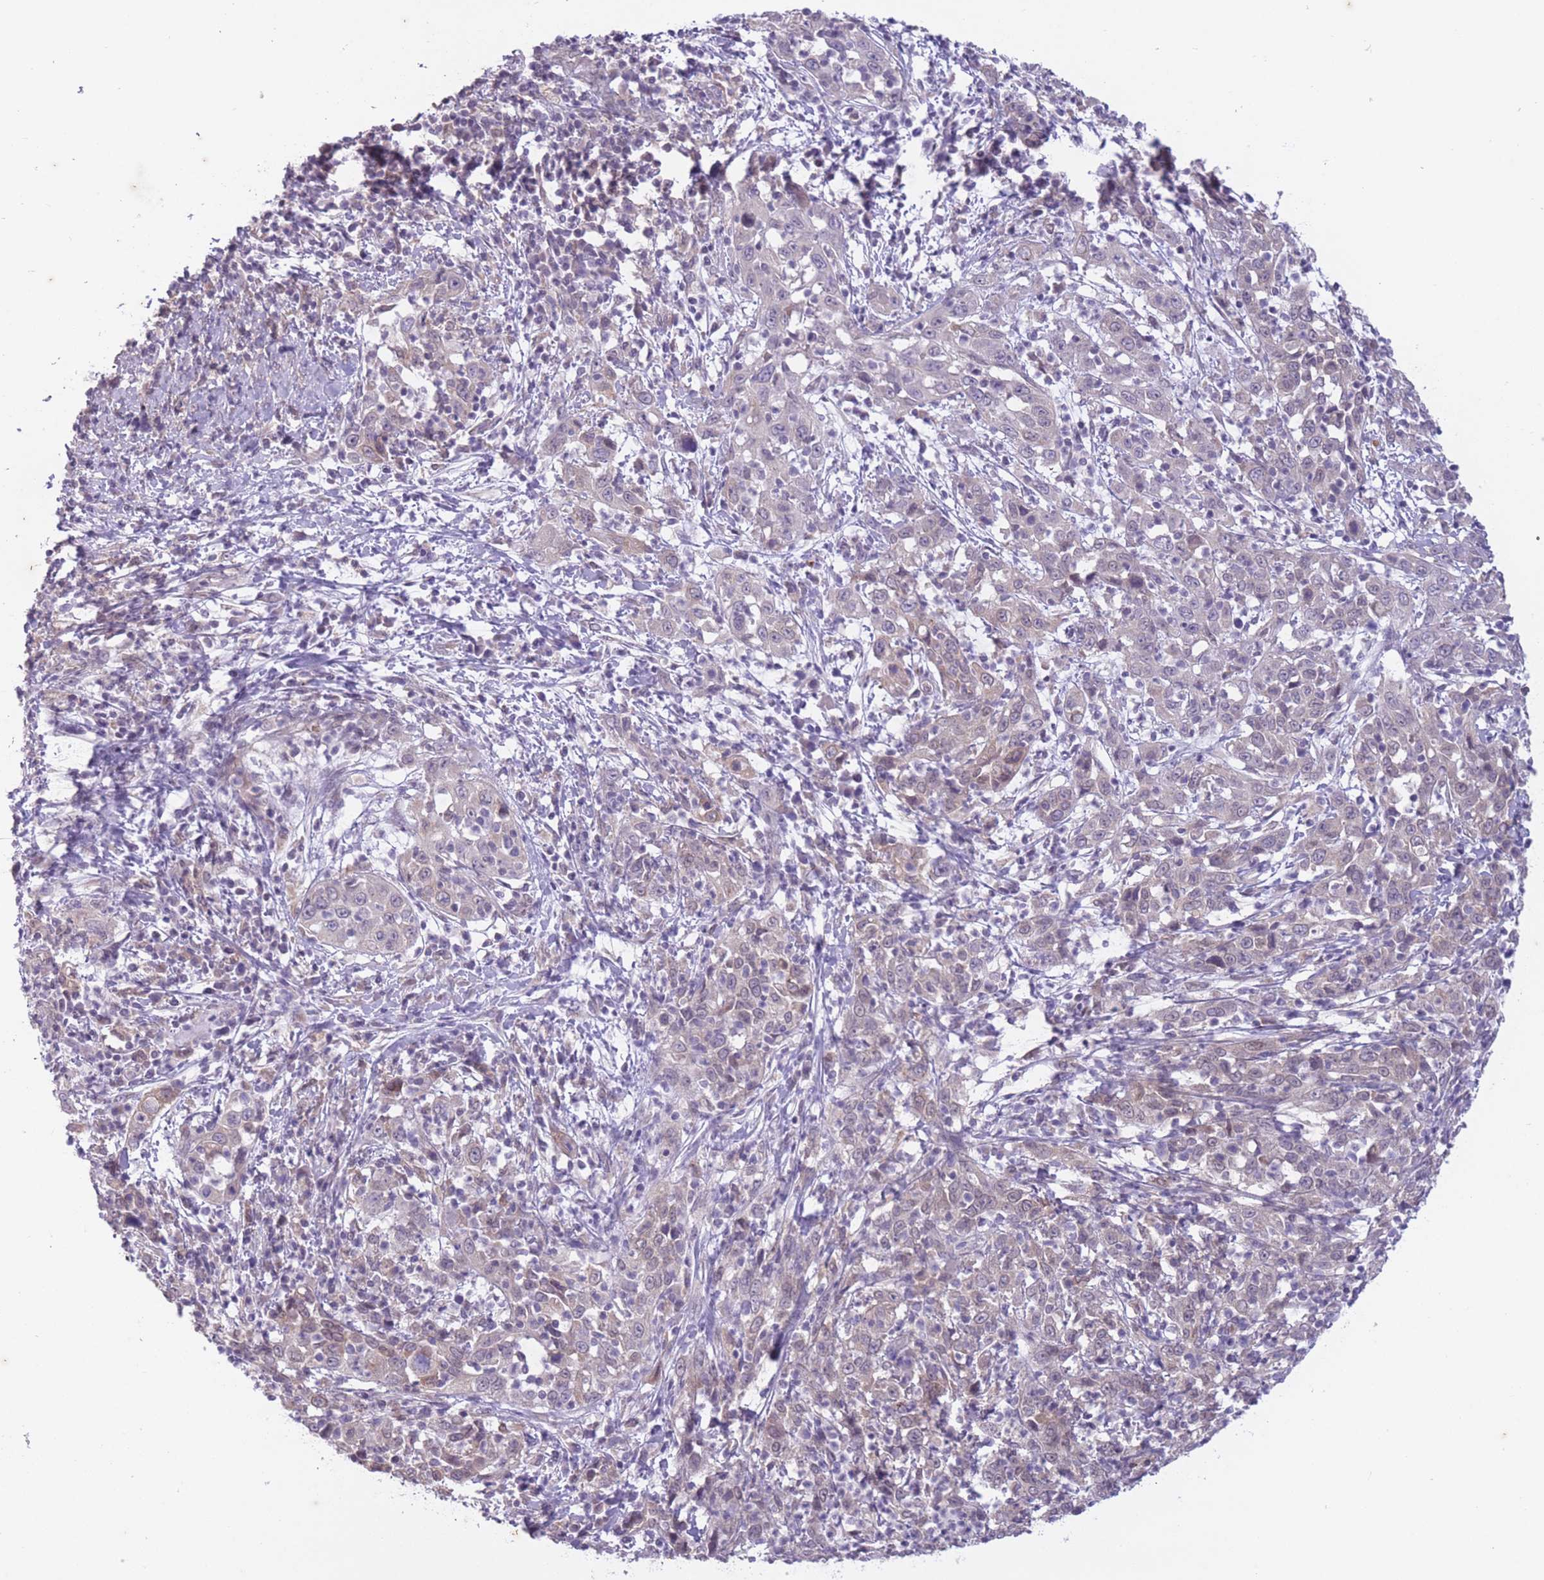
{"staining": {"intensity": "weak", "quantity": "<25%", "location": "cytoplasmic/membranous"}, "tissue": "cervical cancer", "cell_type": "Tumor cells", "image_type": "cancer", "snomed": [{"axis": "morphology", "description": "Squamous cell carcinoma, NOS"}, {"axis": "topography", "description": "Cervix"}], "caption": "The immunohistochemistry photomicrograph has no significant positivity in tumor cells of cervical squamous cell carcinoma tissue. (DAB IHC with hematoxylin counter stain).", "gene": "ARPIN", "patient": {"sex": "female", "age": 46}}